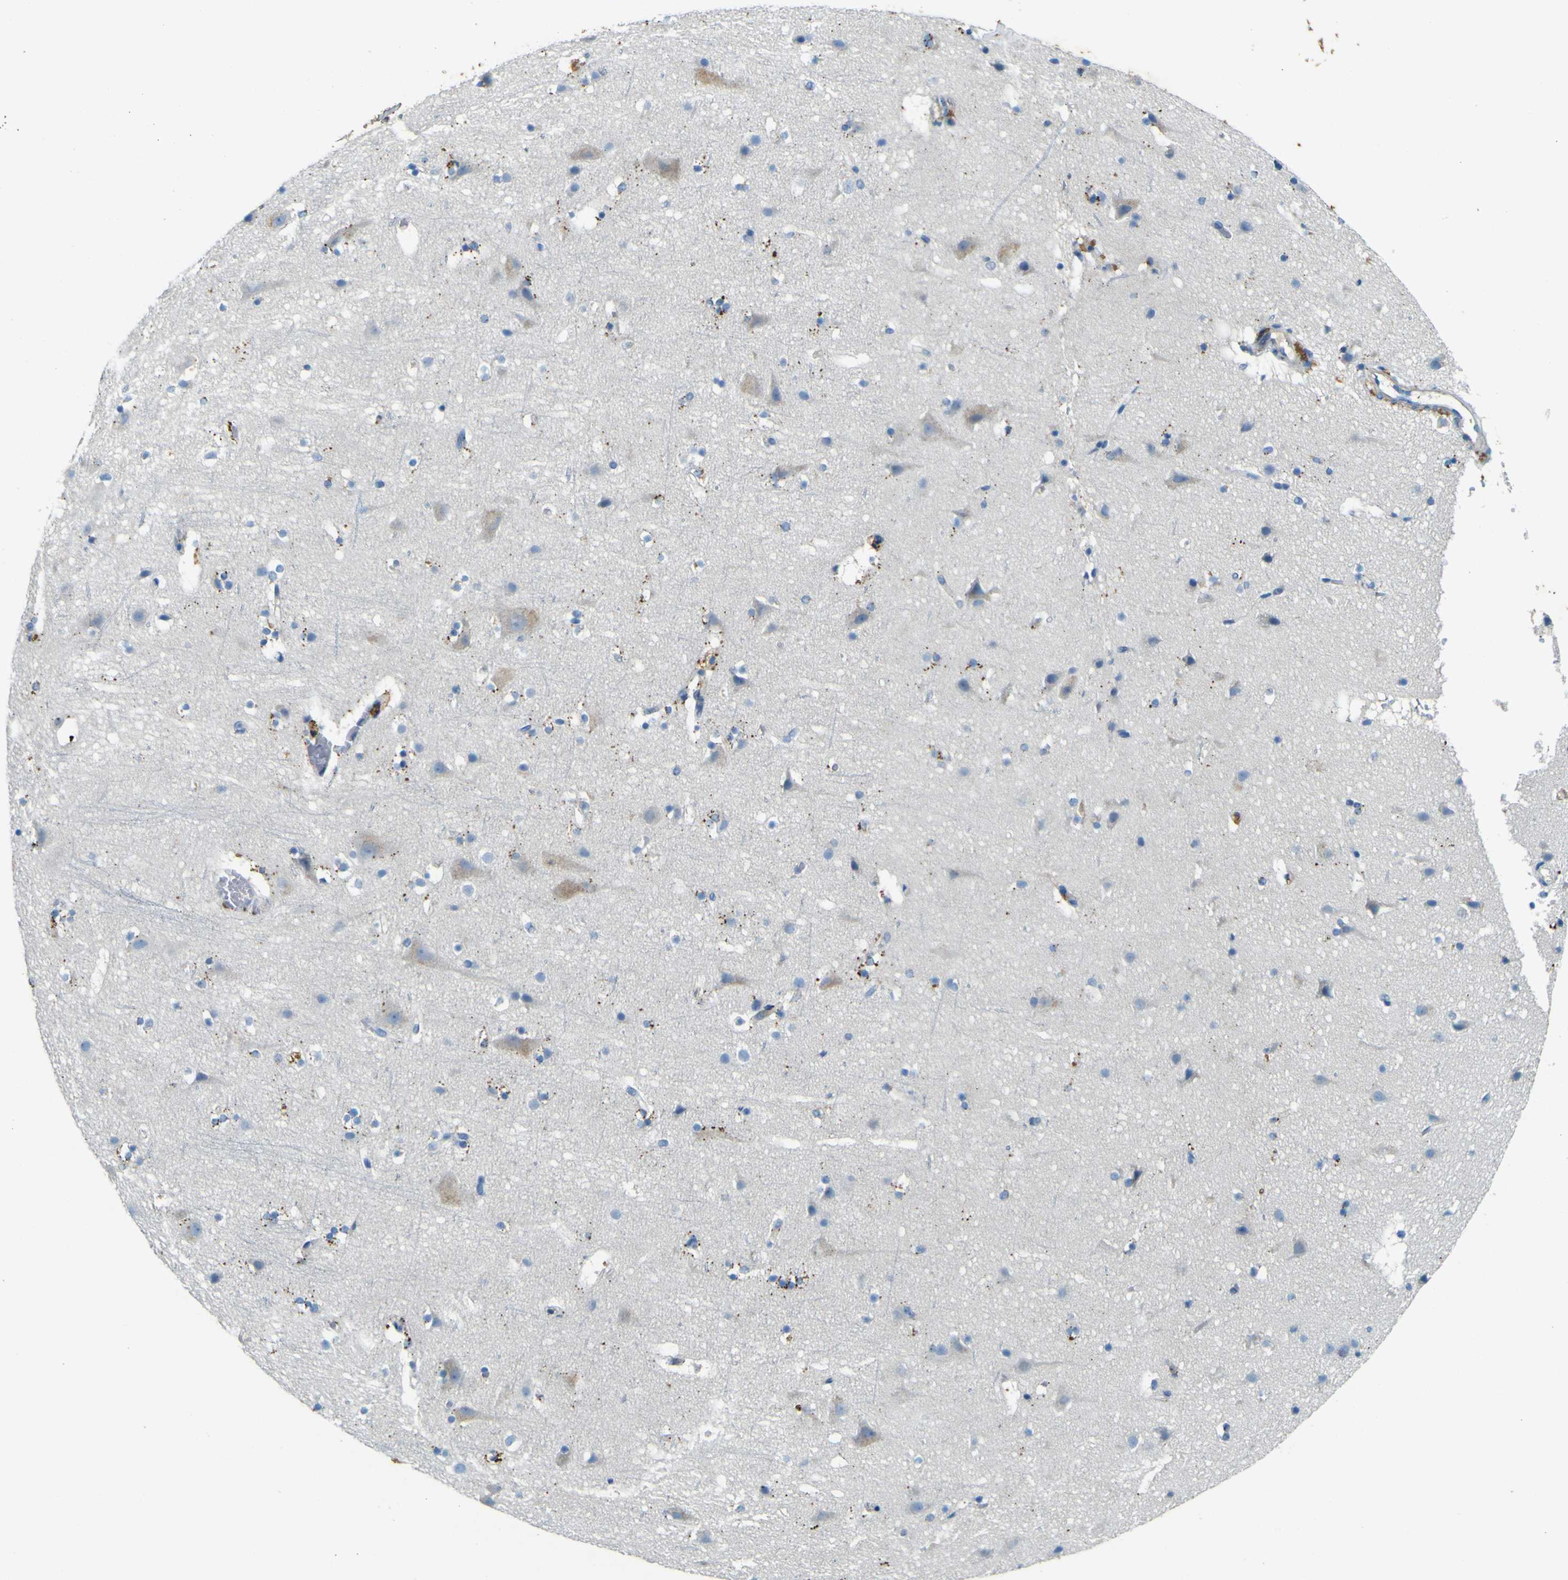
{"staining": {"intensity": "negative", "quantity": "none", "location": "none"}, "tissue": "cerebral cortex", "cell_type": "Endothelial cells", "image_type": "normal", "snomed": [{"axis": "morphology", "description": "Normal tissue, NOS"}, {"axis": "topography", "description": "Cerebral cortex"}], "caption": "IHC histopathology image of unremarkable cerebral cortex: human cerebral cortex stained with DAB (3,3'-diaminobenzidine) exhibits no significant protein staining in endothelial cells.", "gene": "PDE9A", "patient": {"sex": "male", "age": 45}}